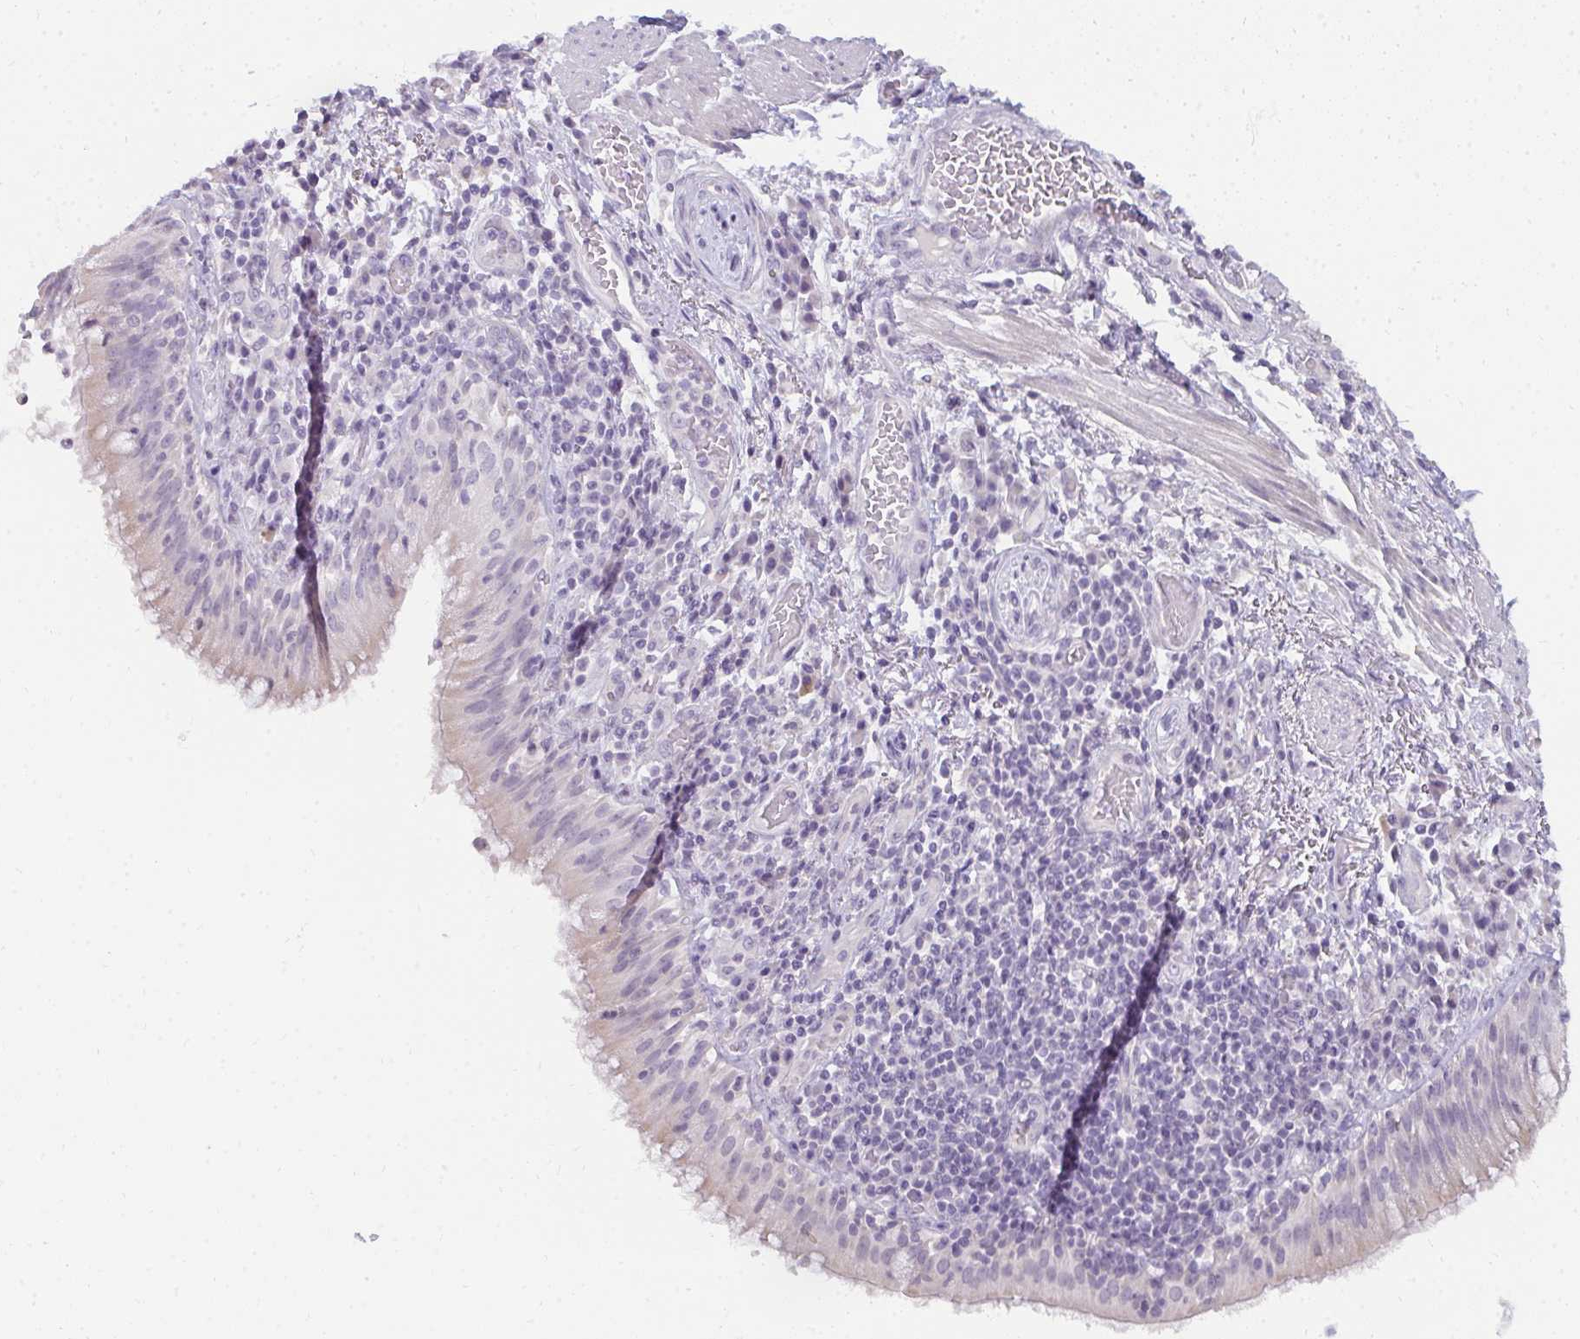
{"staining": {"intensity": "negative", "quantity": "none", "location": "none"}, "tissue": "bronchus", "cell_type": "Respiratory epithelial cells", "image_type": "normal", "snomed": [{"axis": "morphology", "description": "Normal tissue, NOS"}, {"axis": "topography", "description": "Cartilage tissue"}, {"axis": "topography", "description": "Bronchus"}], "caption": "IHC of normal human bronchus displays no expression in respiratory epithelial cells.", "gene": "PPP1R3G", "patient": {"sex": "male", "age": 56}}